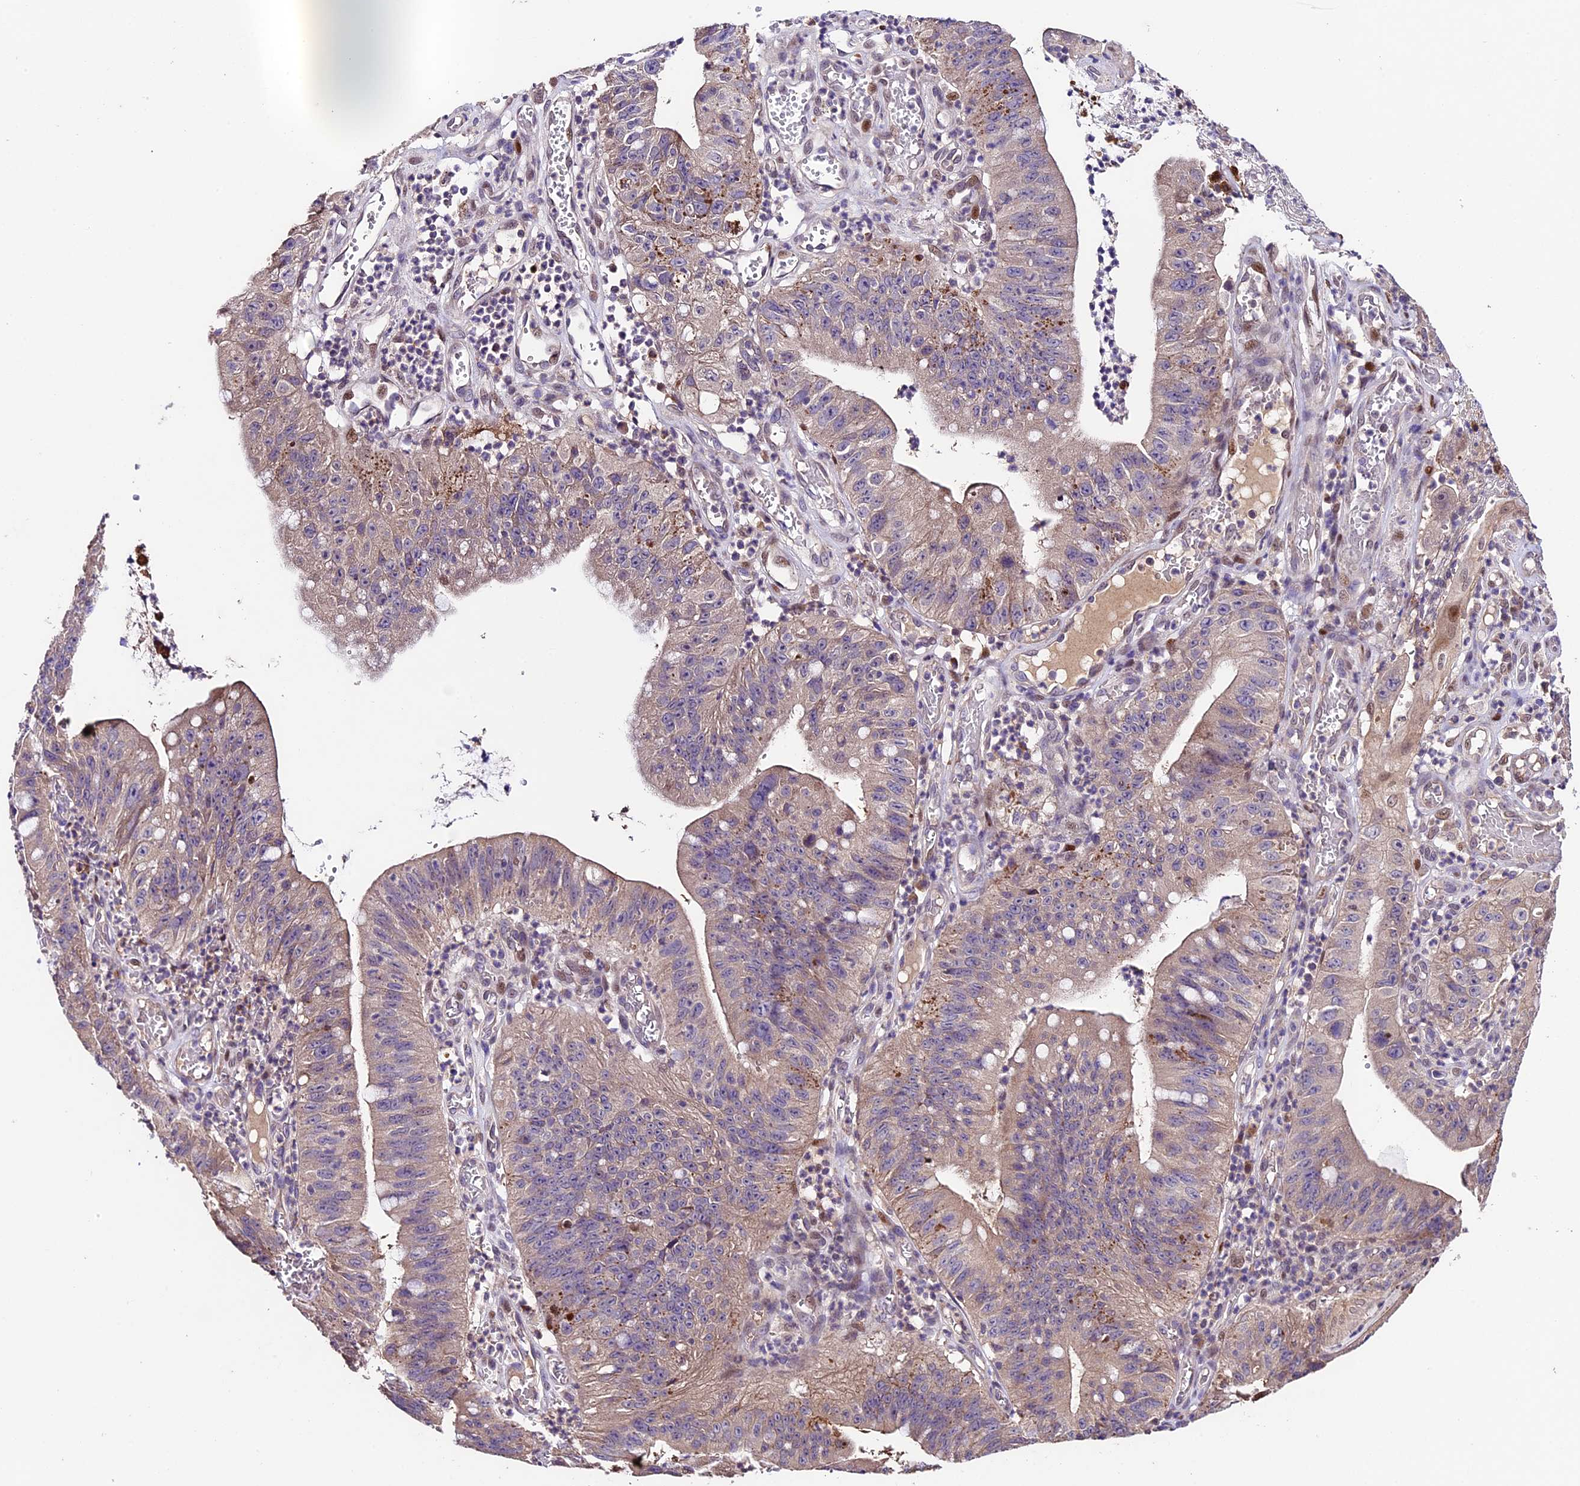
{"staining": {"intensity": "weak", "quantity": "25%-75%", "location": "cytoplasmic/membranous"}, "tissue": "stomach cancer", "cell_type": "Tumor cells", "image_type": "cancer", "snomed": [{"axis": "morphology", "description": "Adenocarcinoma, NOS"}, {"axis": "topography", "description": "Stomach"}], "caption": "Immunohistochemical staining of stomach adenocarcinoma exhibits weak cytoplasmic/membranous protein expression in approximately 25%-75% of tumor cells.", "gene": "SBNO2", "patient": {"sex": "male", "age": 59}}